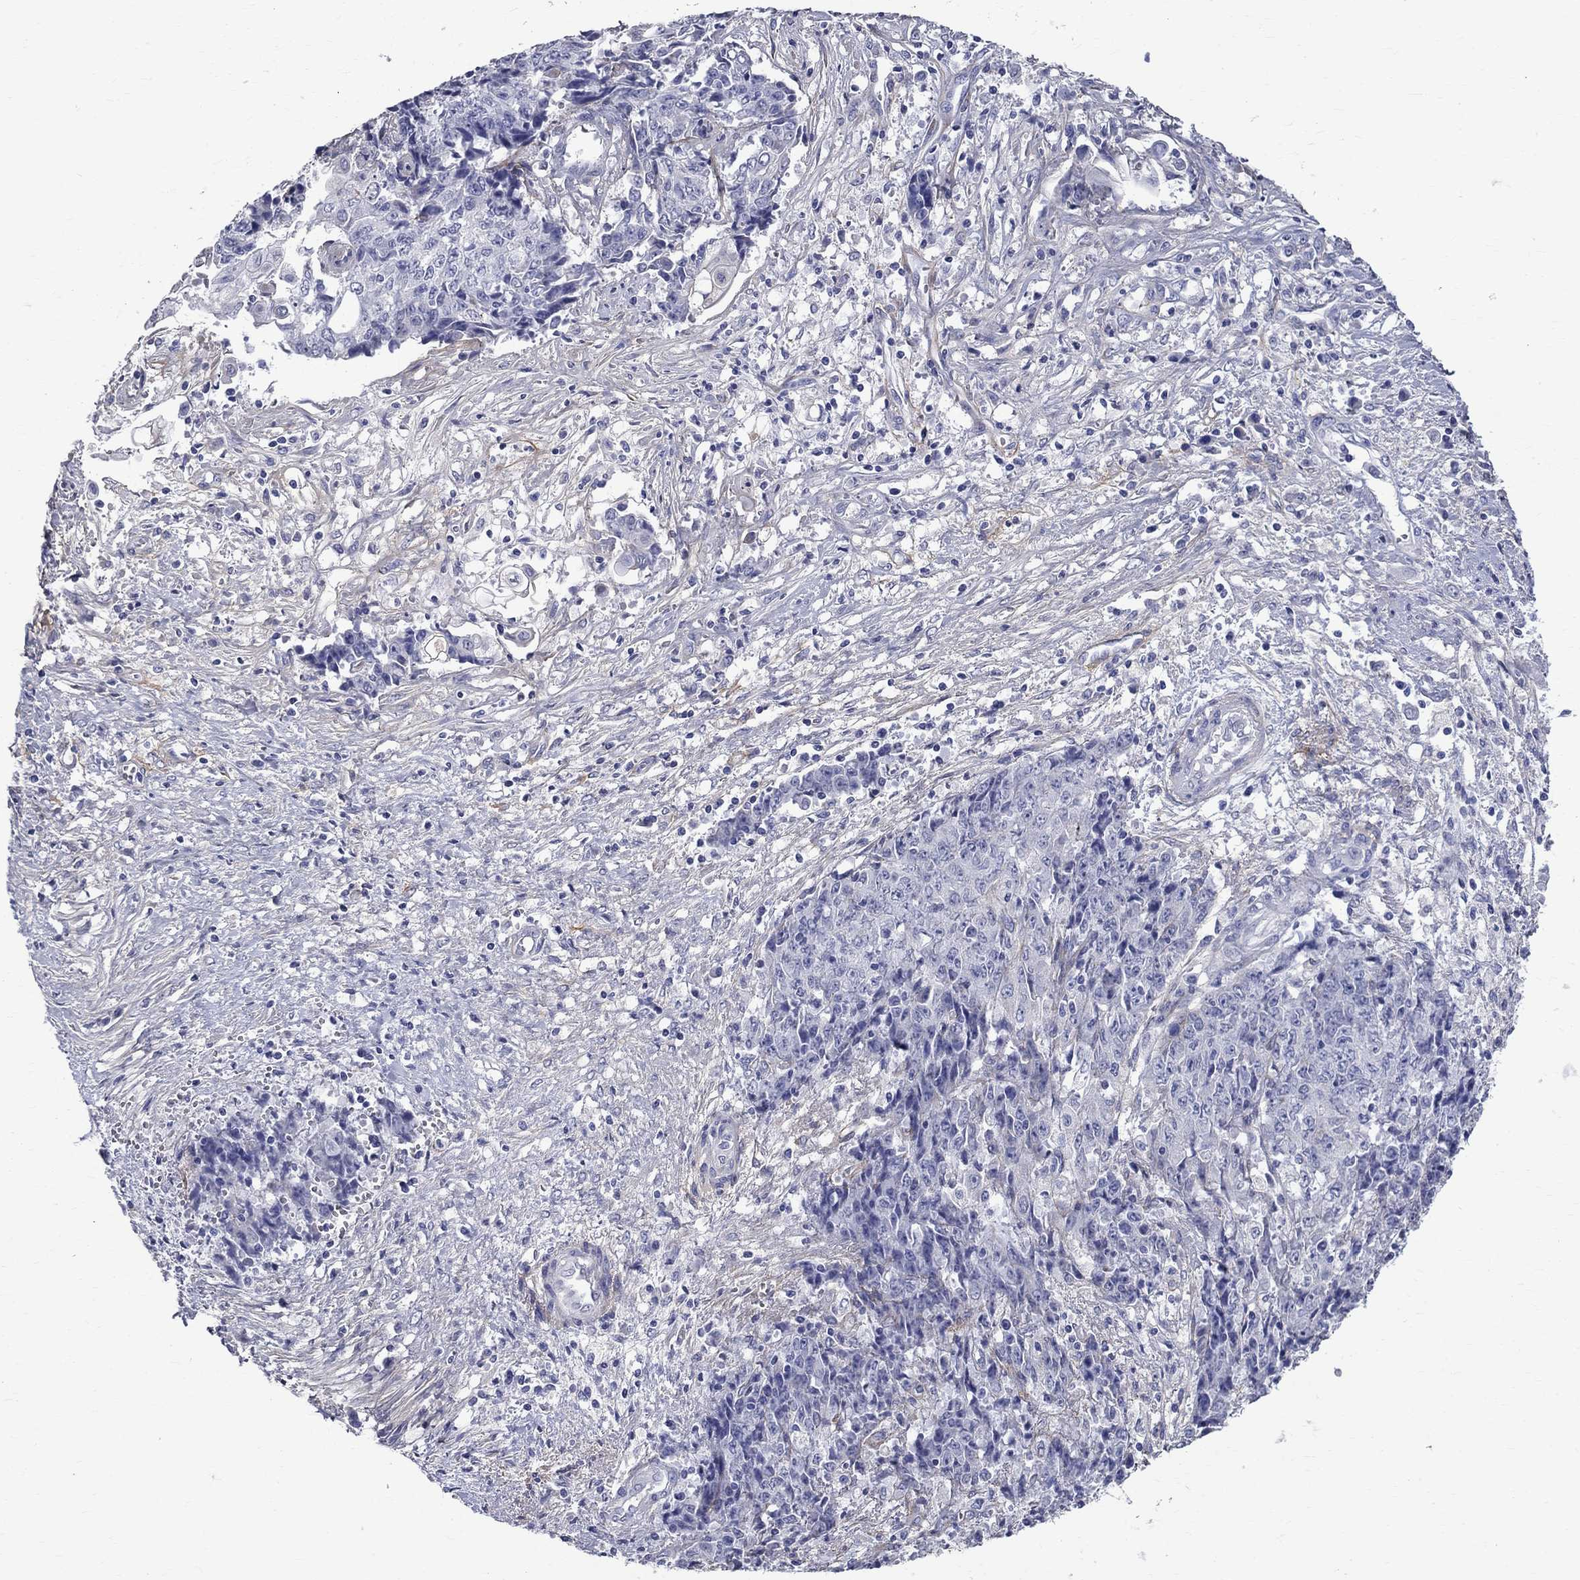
{"staining": {"intensity": "negative", "quantity": "none", "location": "none"}, "tissue": "ovarian cancer", "cell_type": "Tumor cells", "image_type": "cancer", "snomed": [{"axis": "morphology", "description": "Carcinoma, endometroid"}, {"axis": "topography", "description": "Ovary"}], "caption": "Ovarian cancer was stained to show a protein in brown. There is no significant expression in tumor cells. The staining is performed using DAB brown chromogen with nuclei counter-stained in using hematoxylin.", "gene": "ANXA10", "patient": {"sex": "female", "age": 42}}